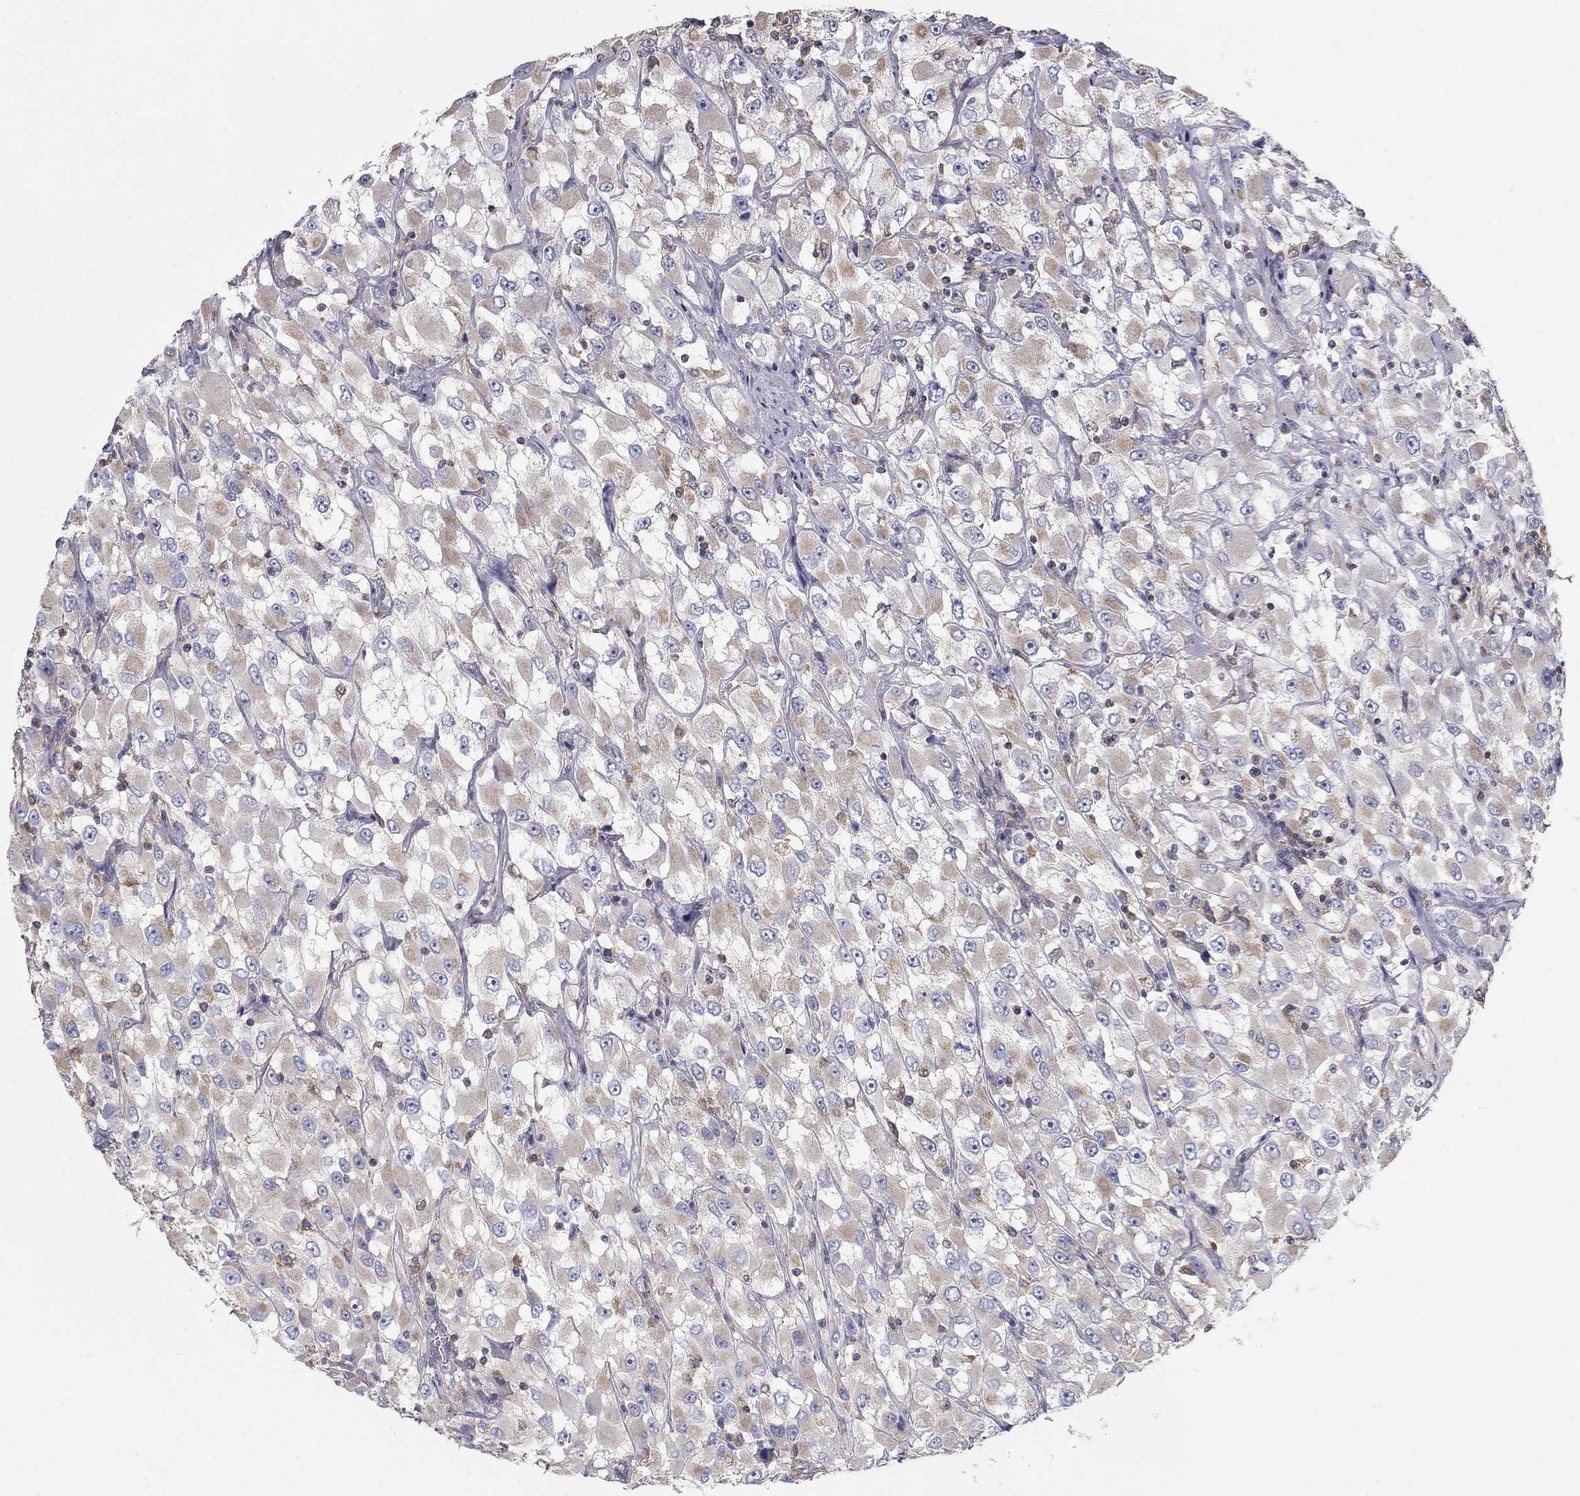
{"staining": {"intensity": "weak", "quantity": "<25%", "location": "cytoplasmic/membranous"}, "tissue": "renal cancer", "cell_type": "Tumor cells", "image_type": "cancer", "snomed": [{"axis": "morphology", "description": "Adenocarcinoma, NOS"}, {"axis": "topography", "description": "Kidney"}], "caption": "This photomicrograph is of renal cancer stained with IHC to label a protein in brown with the nuclei are counter-stained blue. There is no expression in tumor cells. Nuclei are stained in blue.", "gene": "NME5", "patient": {"sex": "female", "age": 52}}